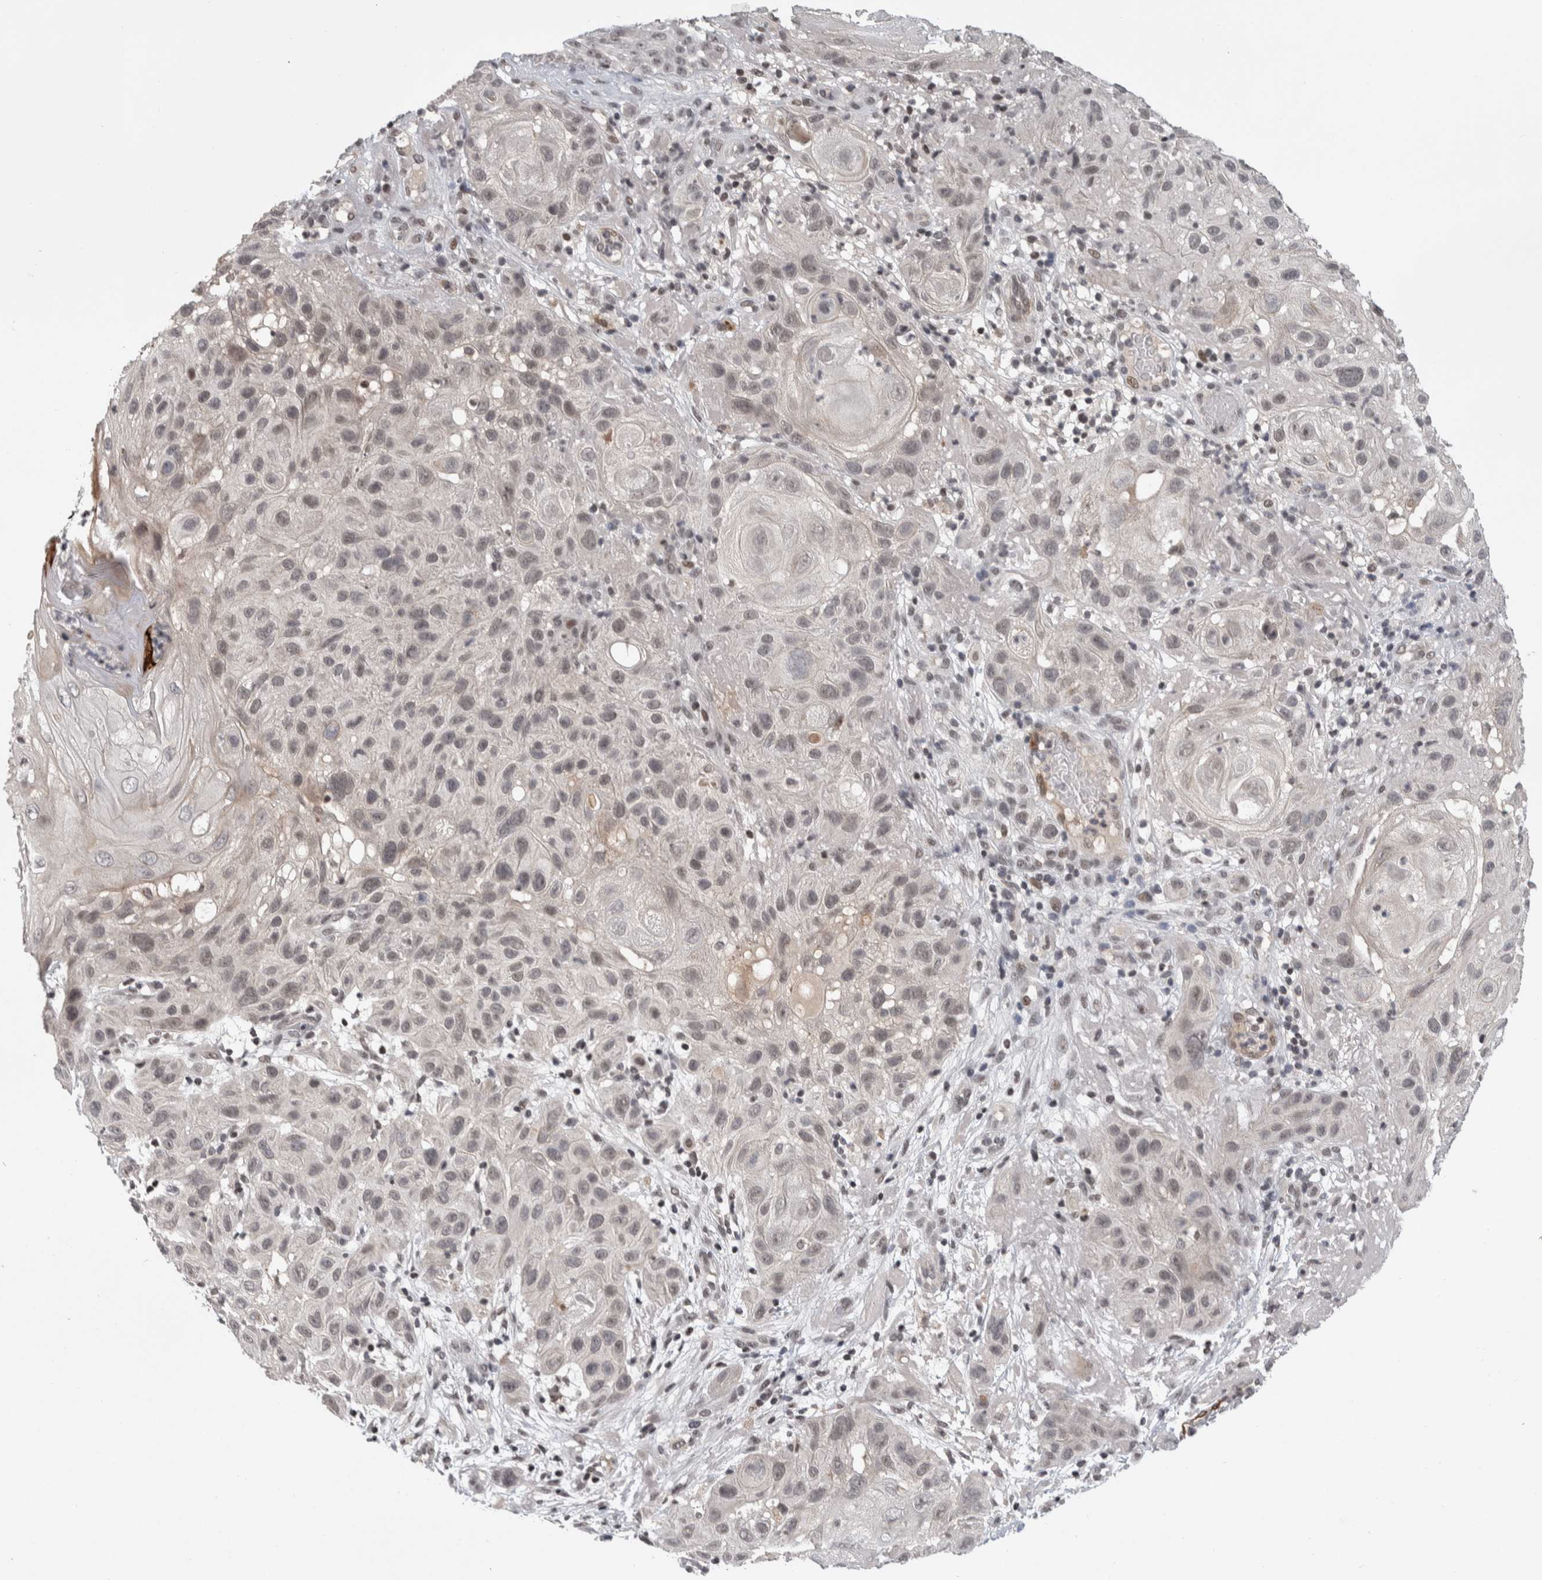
{"staining": {"intensity": "weak", "quantity": "25%-75%", "location": "nuclear"}, "tissue": "skin cancer", "cell_type": "Tumor cells", "image_type": "cancer", "snomed": [{"axis": "morphology", "description": "Squamous cell carcinoma, NOS"}, {"axis": "topography", "description": "Skin"}], "caption": "Brown immunohistochemical staining in skin cancer (squamous cell carcinoma) exhibits weak nuclear positivity in approximately 25%-75% of tumor cells.", "gene": "ZSCAN21", "patient": {"sex": "female", "age": 96}}